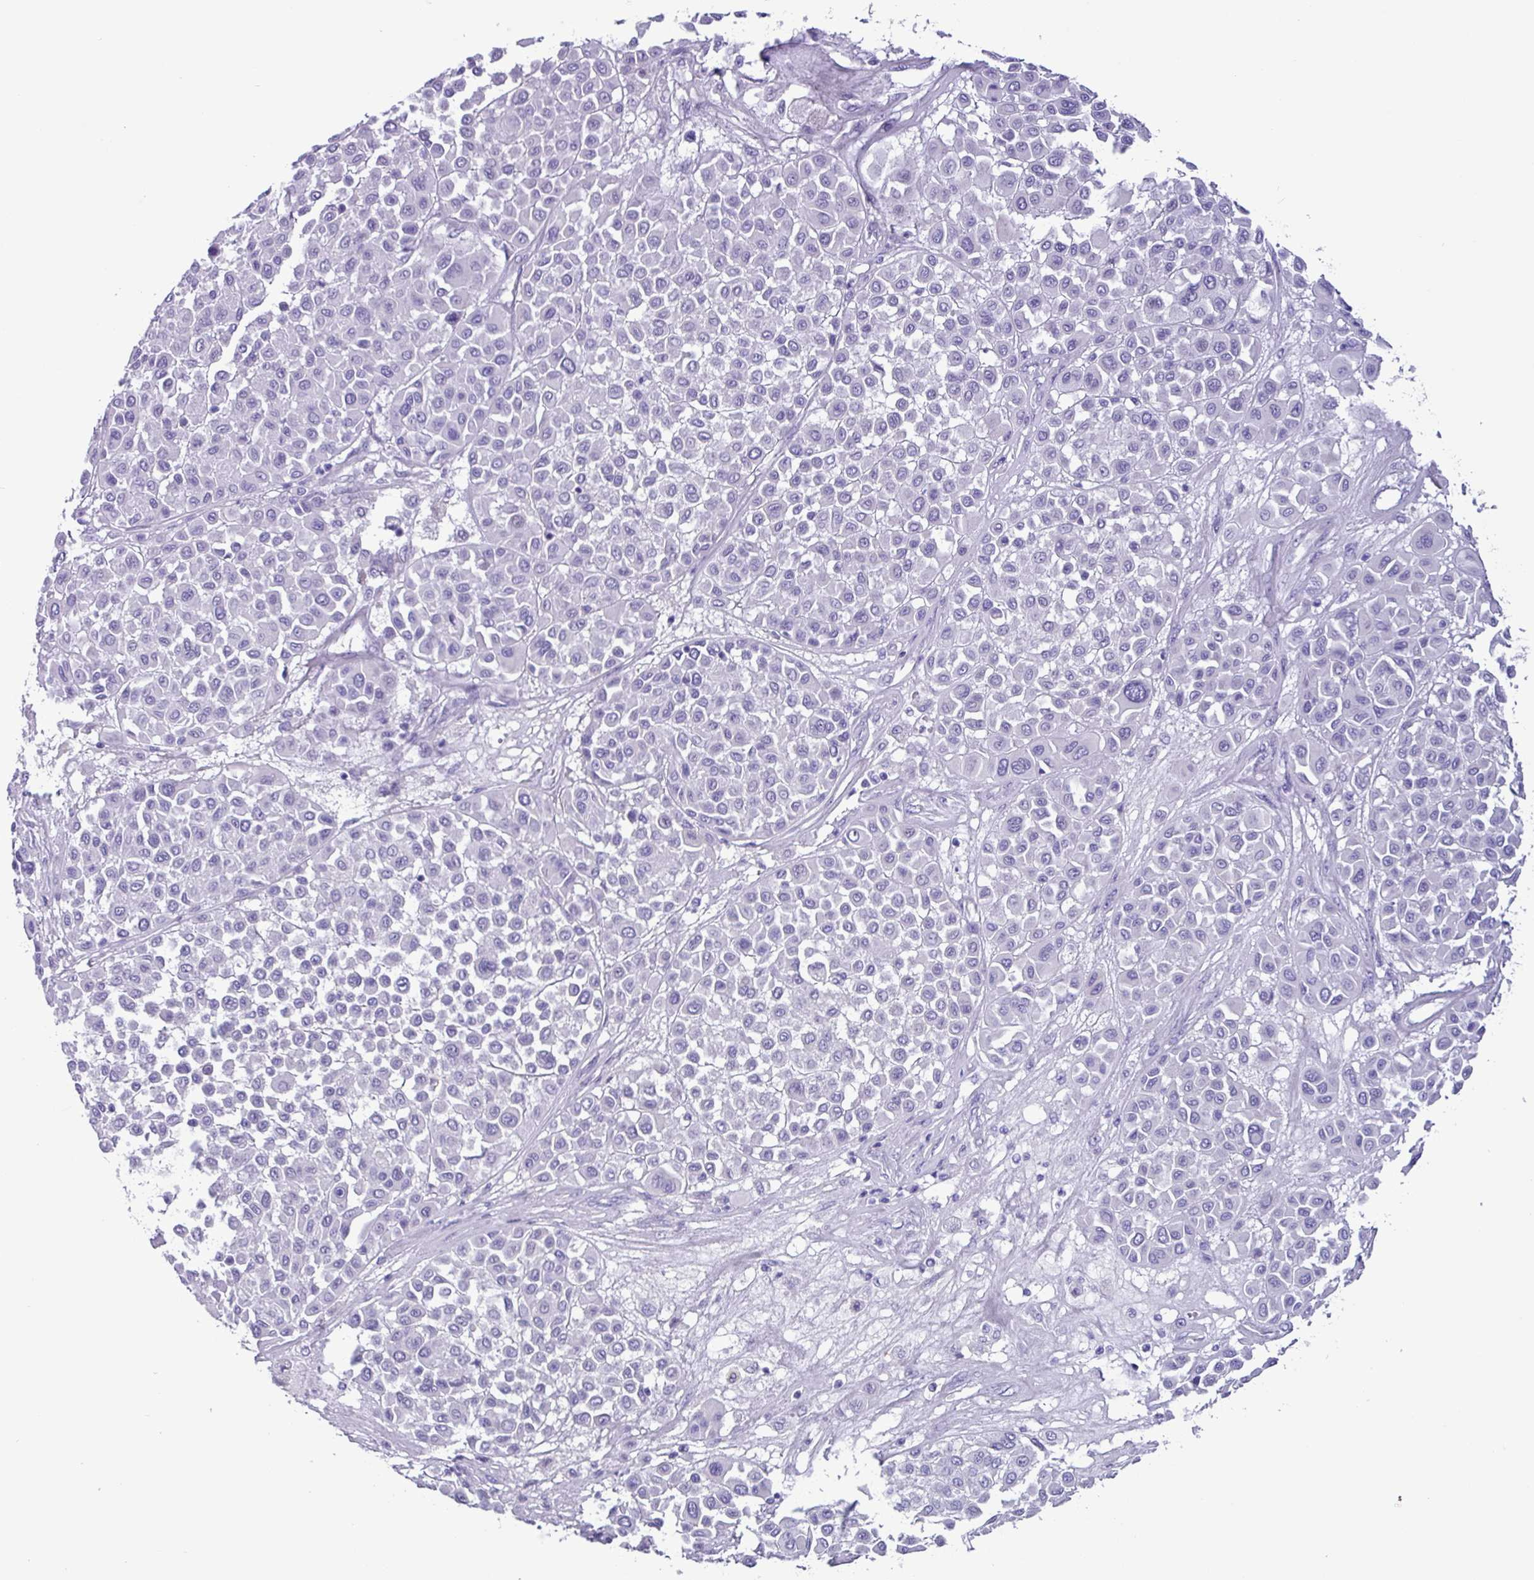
{"staining": {"intensity": "negative", "quantity": "none", "location": "none"}, "tissue": "melanoma", "cell_type": "Tumor cells", "image_type": "cancer", "snomed": [{"axis": "morphology", "description": "Malignant melanoma, Metastatic site"}, {"axis": "topography", "description": "Soft tissue"}], "caption": "This photomicrograph is of melanoma stained with IHC to label a protein in brown with the nuclei are counter-stained blue. There is no positivity in tumor cells.", "gene": "MRM2", "patient": {"sex": "male", "age": 41}}